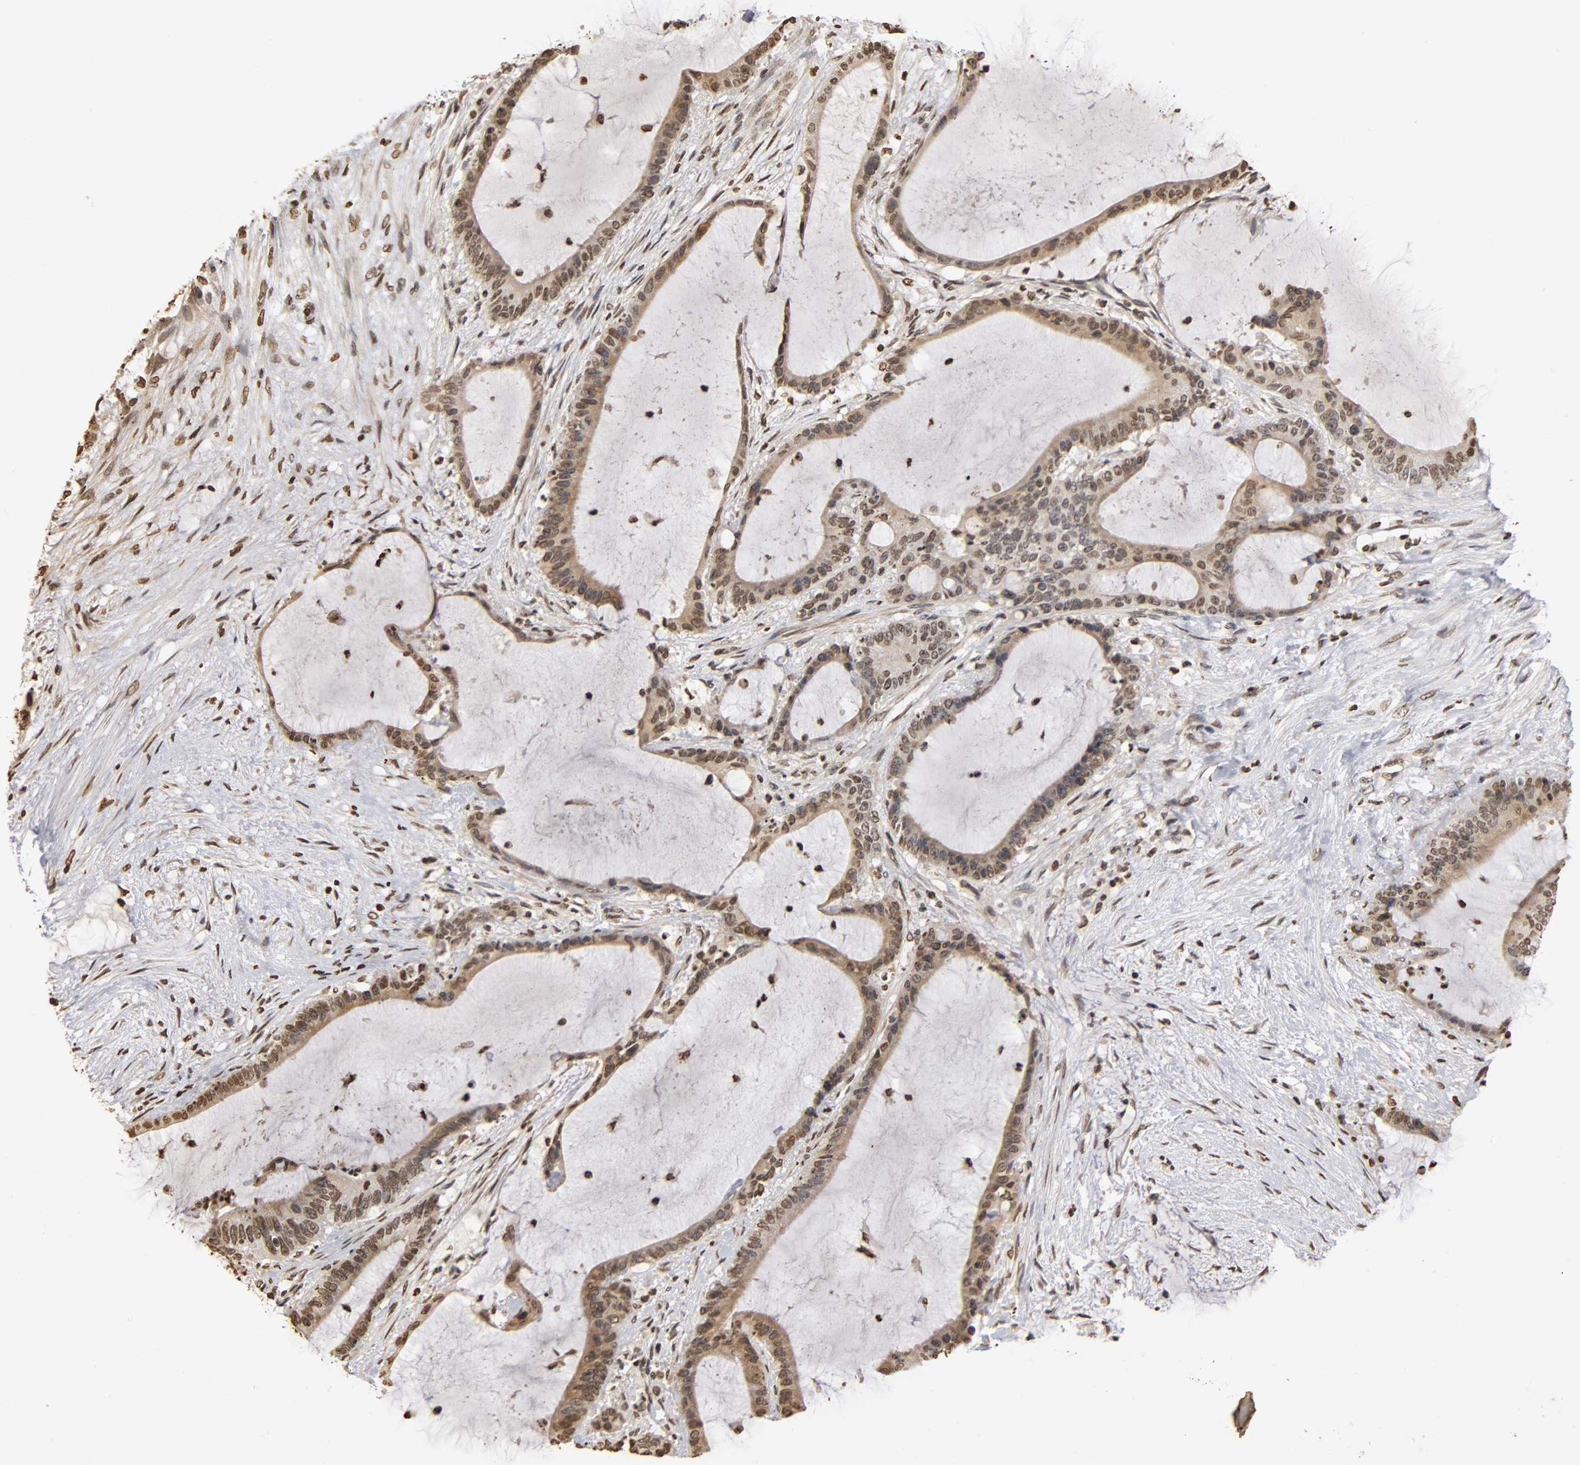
{"staining": {"intensity": "weak", "quantity": "25%-75%", "location": "cytoplasmic/membranous,nuclear"}, "tissue": "liver cancer", "cell_type": "Tumor cells", "image_type": "cancer", "snomed": [{"axis": "morphology", "description": "Cholangiocarcinoma"}, {"axis": "topography", "description": "Liver"}], "caption": "The micrograph reveals immunohistochemical staining of liver cancer. There is weak cytoplasmic/membranous and nuclear expression is seen in approximately 25%-75% of tumor cells.", "gene": "ERCC2", "patient": {"sex": "female", "age": 73}}